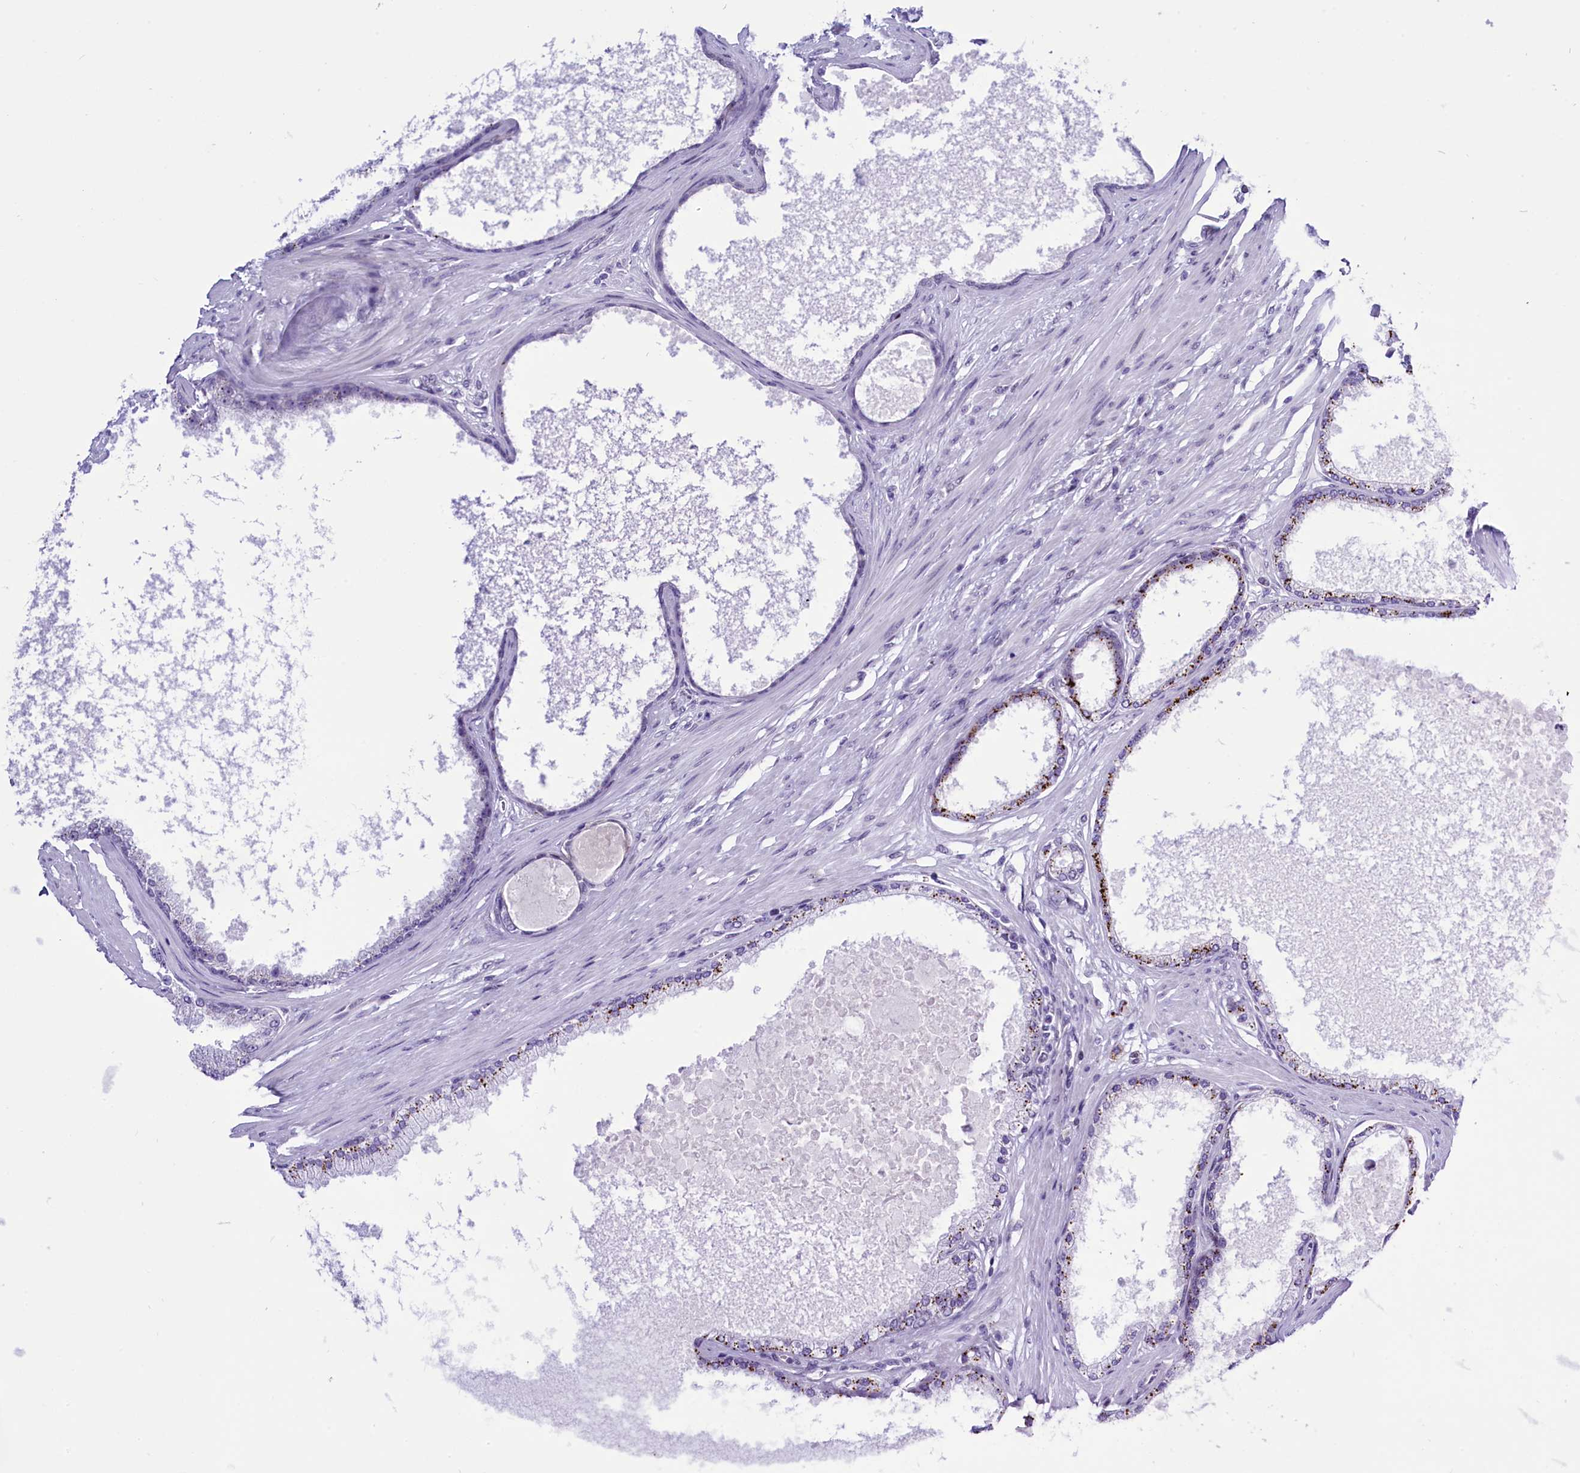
{"staining": {"intensity": "moderate", "quantity": "<25%", "location": "cytoplasmic/membranous"}, "tissue": "prostate cancer", "cell_type": "Tumor cells", "image_type": "cancer", "snomed": [{"axis": "morphology", "description": "Adenocarcinoma, Low grade"}, {"axis": "topography", "description": "Prostate"}], "caption": "IHC of prostate low-grade adenocarcinoma displays low levels of moderate cytoplasmic/membranous staining in approximately <25% of tumor cells.", "gene": "RPS6KB1", "patient": {"sex": "male", "age": 63}}